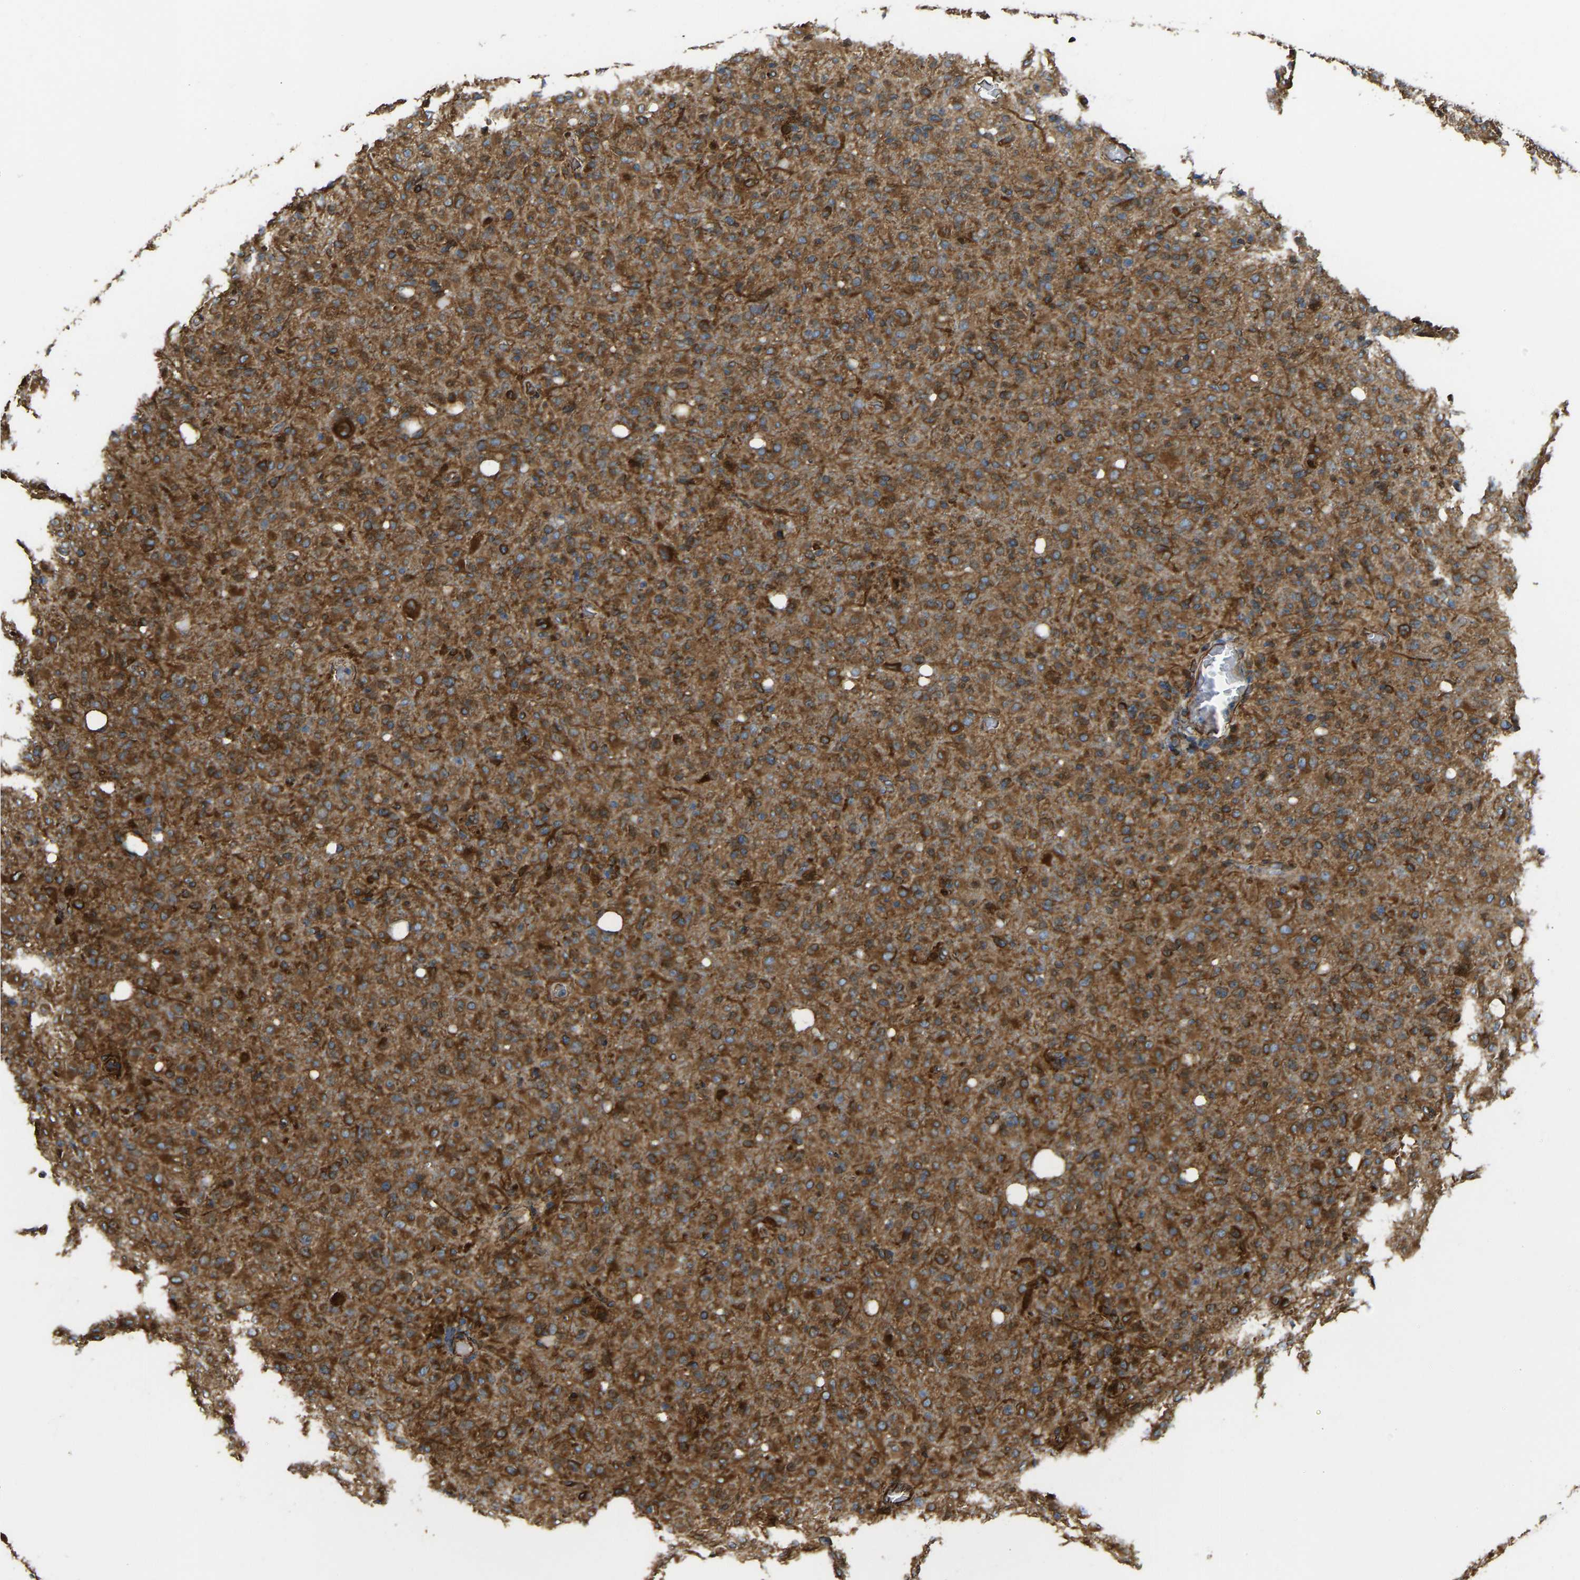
{"staining": {"intensity": "strong", "quantity": ">75%", "location": "cytoplasmic/membranous"}, "tissue": "glioma", "cell_type": "Tumor cells", "image_type": "cancer", "snomed": [{"axis": "morphology", "description": "Glioma, malignant, High grade"}, {"axis": "topography", "description": "Brain"}], "caption": "Brown immunohistochemical staining in human glioma displays strong cytoplasmic/membranous expression in about >75% of tumor cells.", "gene": "BEX3", "patient": {"sex": "female", "age": 57}}